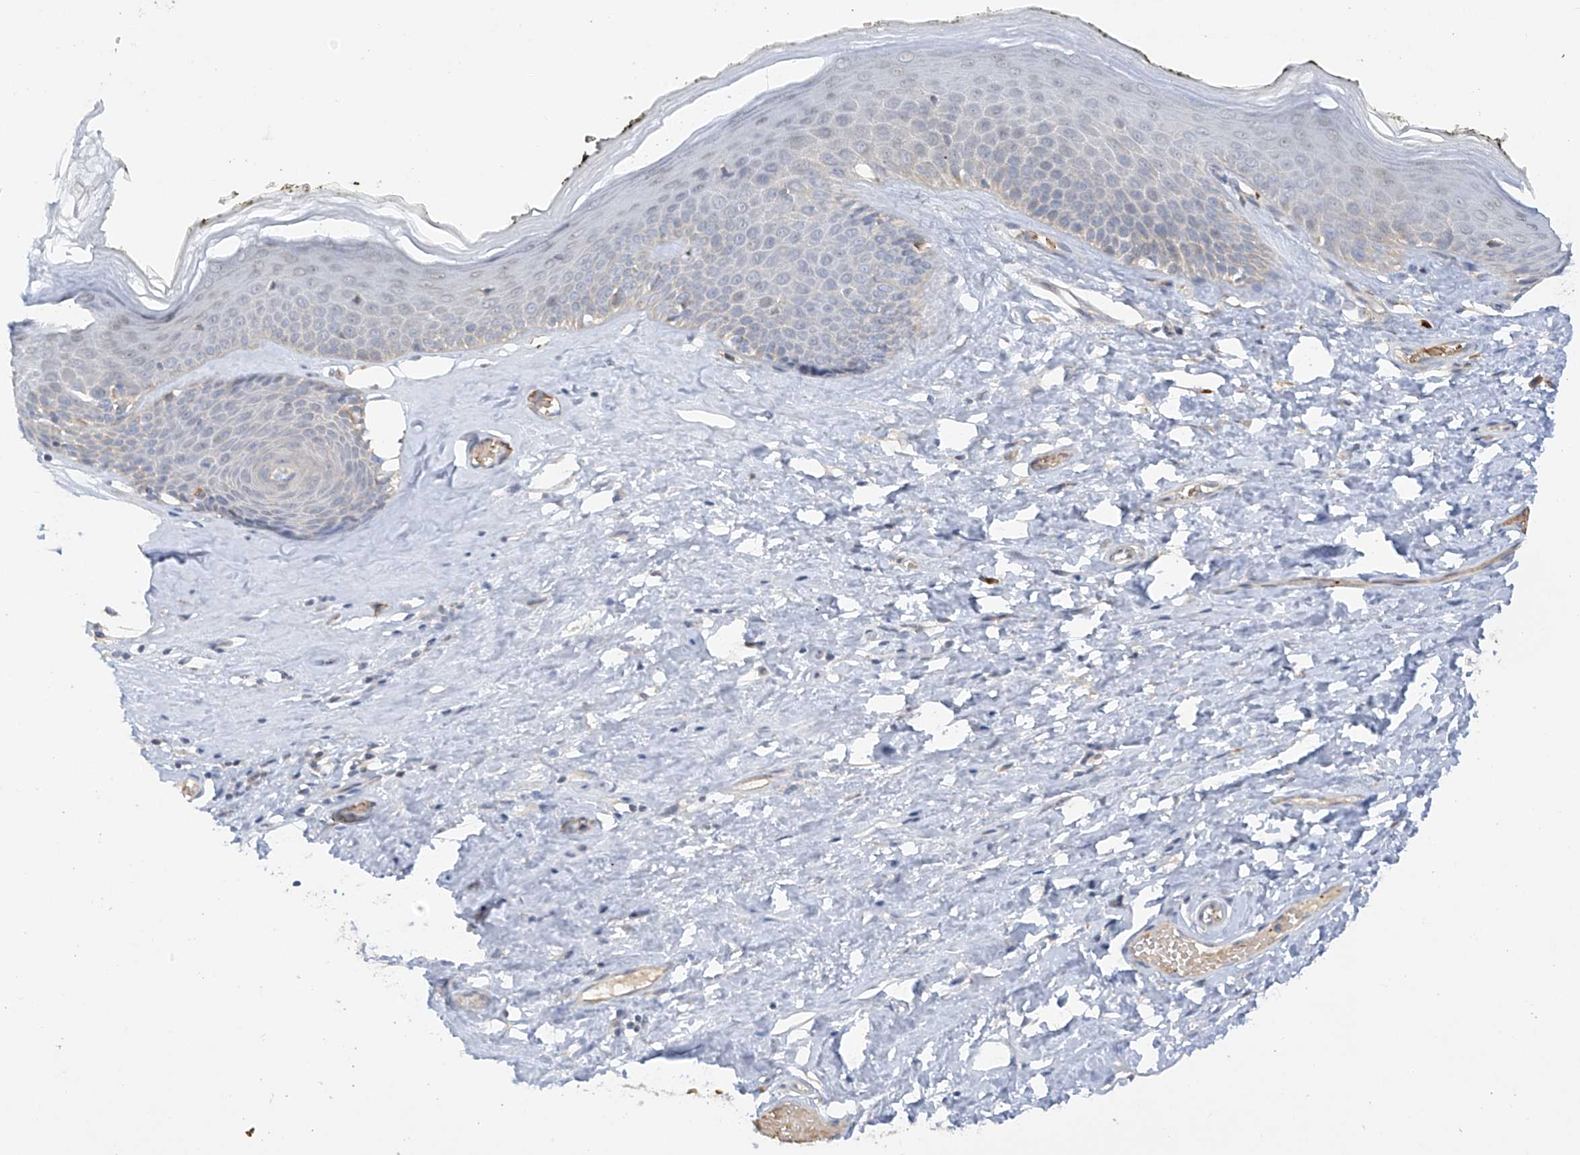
{"staining": {"intensity": "weak", "quantity": "<25%", "location": "cytoplasmic/membranous"}, "tissue": "skin", "cell_type": "Epidermal cells", "image_type": "normal", "snomed": [{"axis": "morphology", "description": "Normal tissue, NOS"}, {"axis": "morphology", "description": "Inflammation, NOS"}, {"axis": "topography", "description": "Vulva"}], "caption": "A high-resolution micrograph shows immunohistochemistry staining of benign skin, which reveals no significant staining in epidermal cells. (Stains: DAB (3,3'-diaminobenzidine) IHC with hematoxylin counter stain, Microscopy: brightfield microscopy at high magnification).", "gene": "METTL18", "patient": {"sex": "female", "age": 84}}